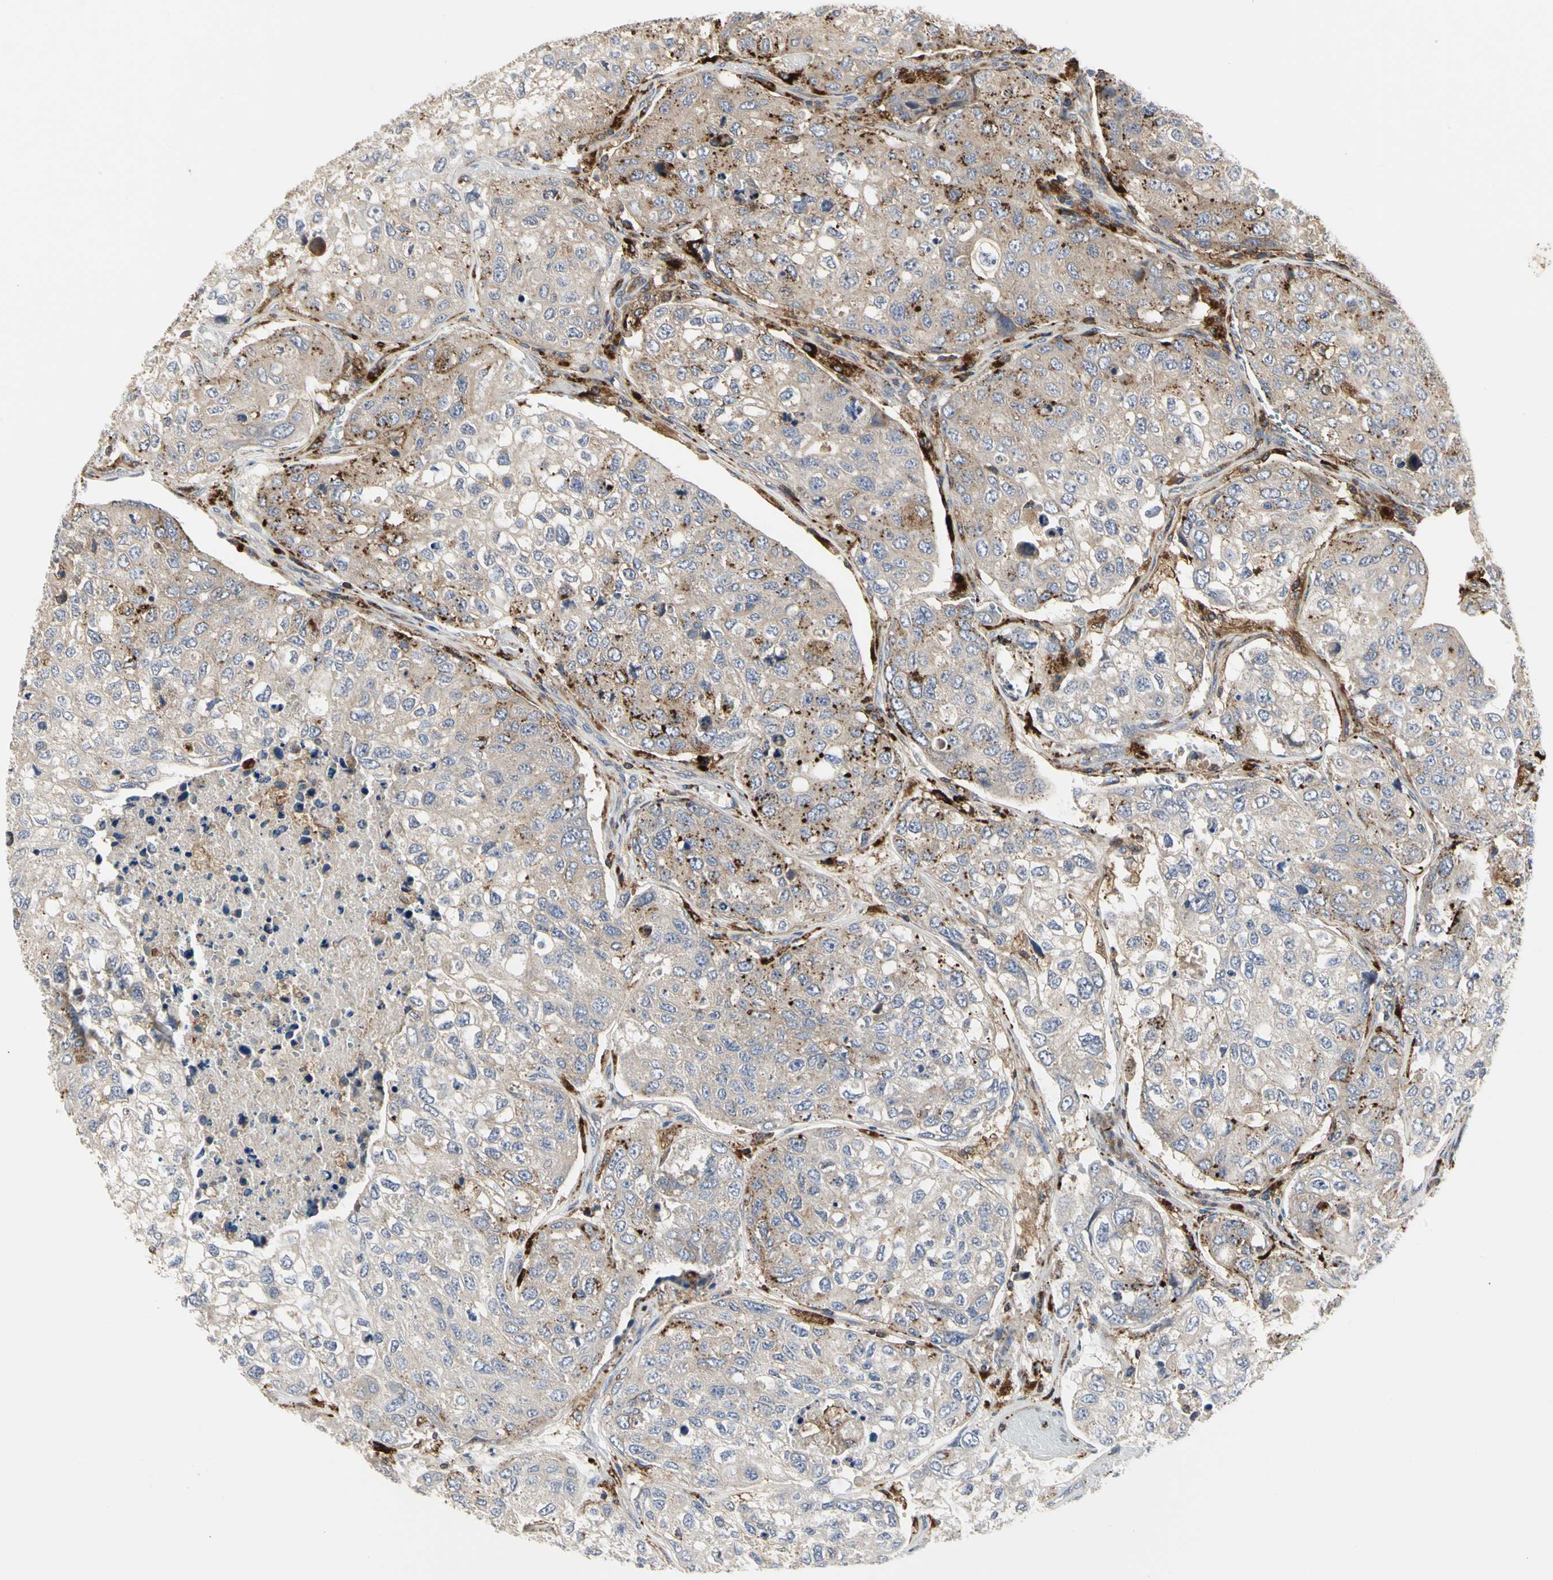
{"staining": {"intensity": "weak", "quantity": ">75%", "location": "cytoplasmic/membranous"}, "tissue": "urothelial cancer", "cell_type": "Tumor cells", "image_type": "cancer", "snomed": [{"axis": "morphology", "description": "Urothelial carcinoma, High grade"}, {"axis": "topography", "description": "Lymph node"}, {"axis": "topography", "description": "Urinary bladder"}], "caption": "Immunohistochemistry (IHC) micrograph of human urothelial cancer stained for a protein (brown), which exhibits low levels of weak cytoplasmic/membranous staining in approximately >75% of tumor cells.", "gene": "NAPG", "patient": {"sex": "male", "age": 51}}